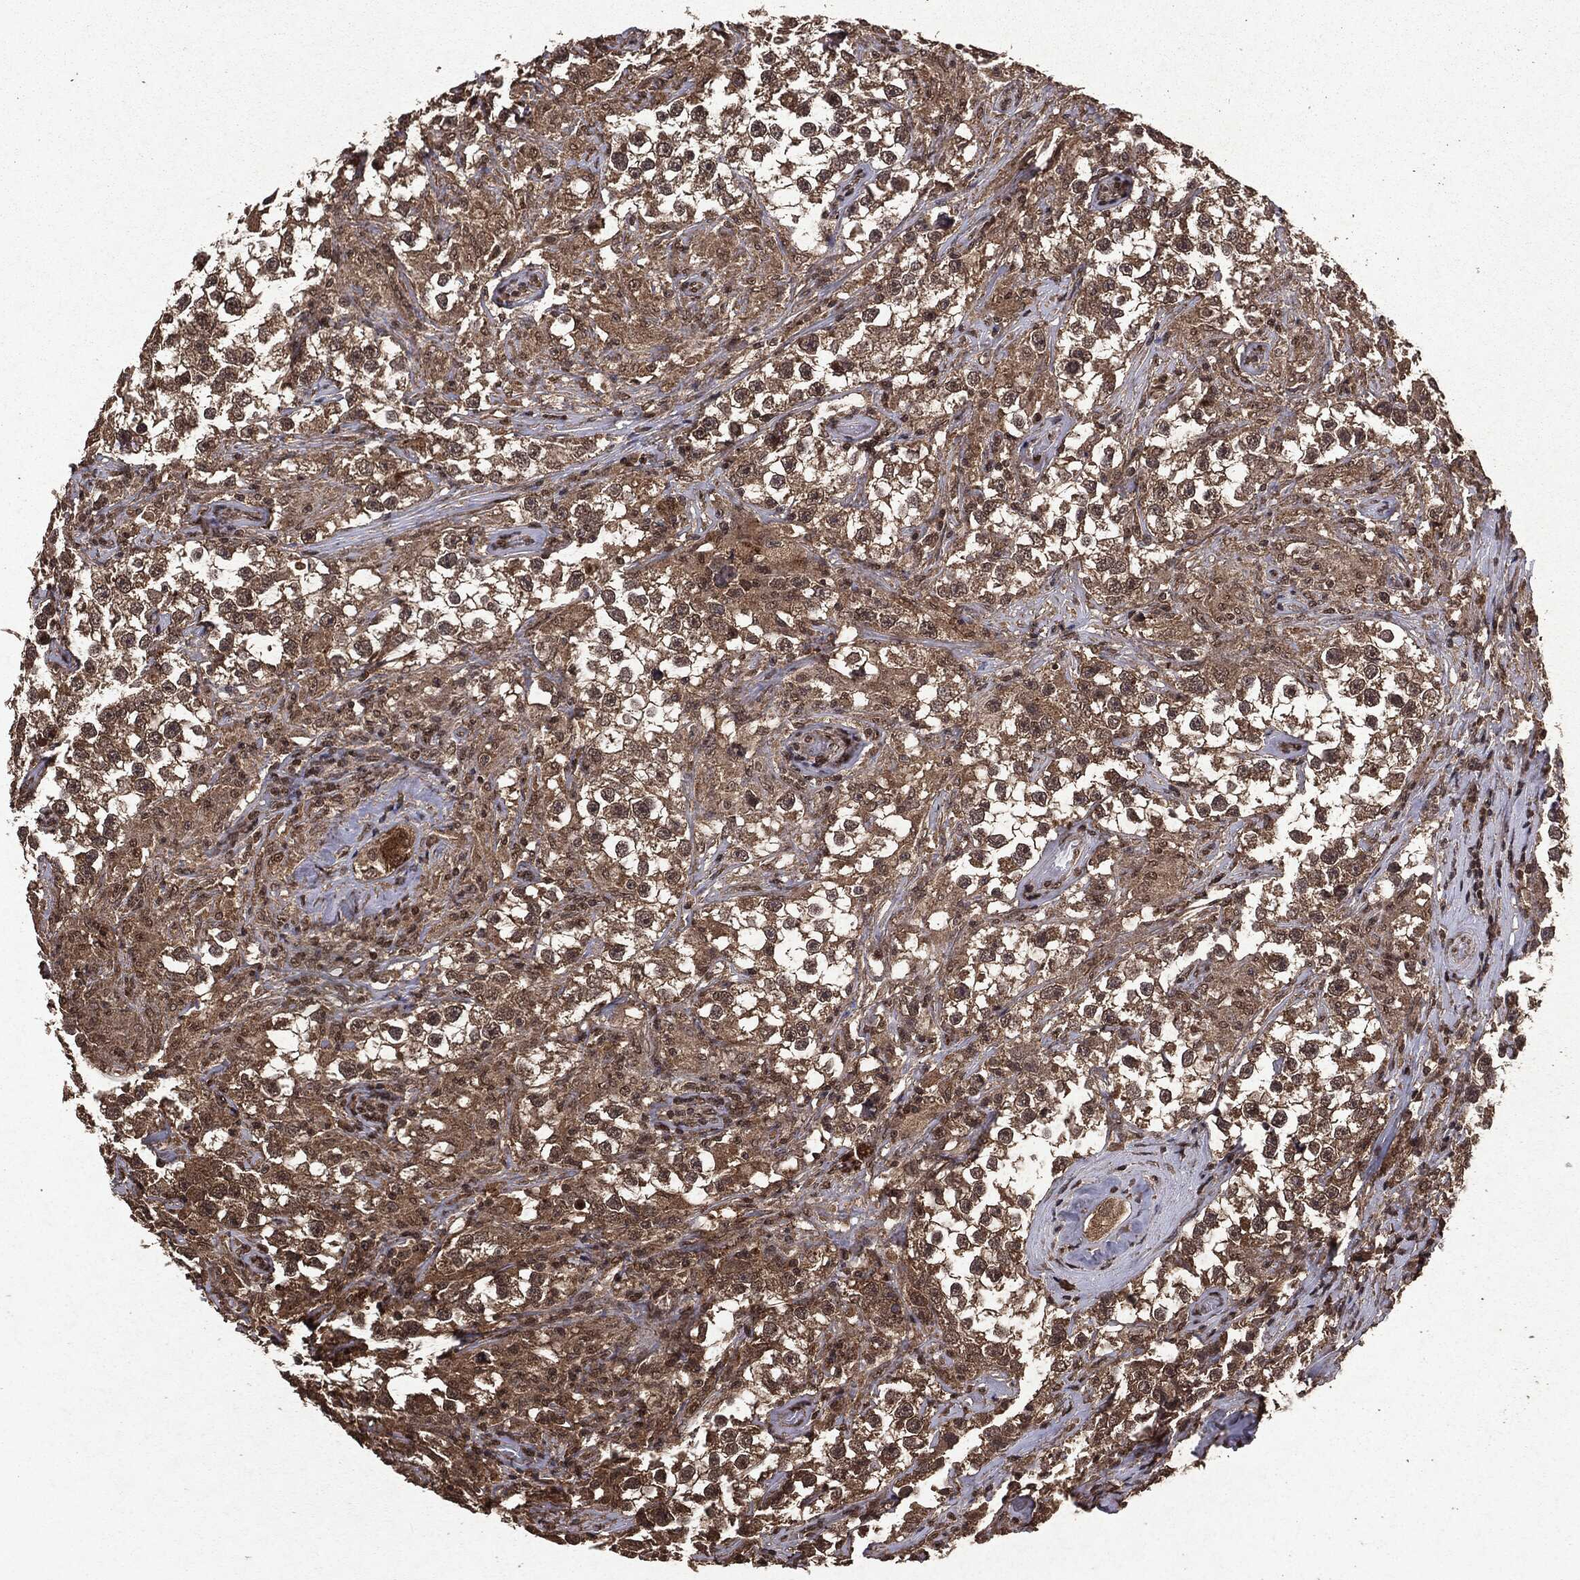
{"staining": {"intensity": "moderate", "quantity": ">75%", "location": "cytoplasmic/membranous,nuclear"}, "tissue": "testis cancer", "cell_type": "Tumor cells", "image_type": "cancer", "snomed": [{"axis": "morphology", "description": "Seminoma, NOS"}, {"axis": "topography", "description": "Testis"}], "caption": "Testis cancer stained with a brown dye demonstrates moderate cytoplasmic/membranous and nuclear positive positivity in approximately >75% of tumor cells.", "gene": "PEBP1", "patient": {"sex": "male", "age": 46}}